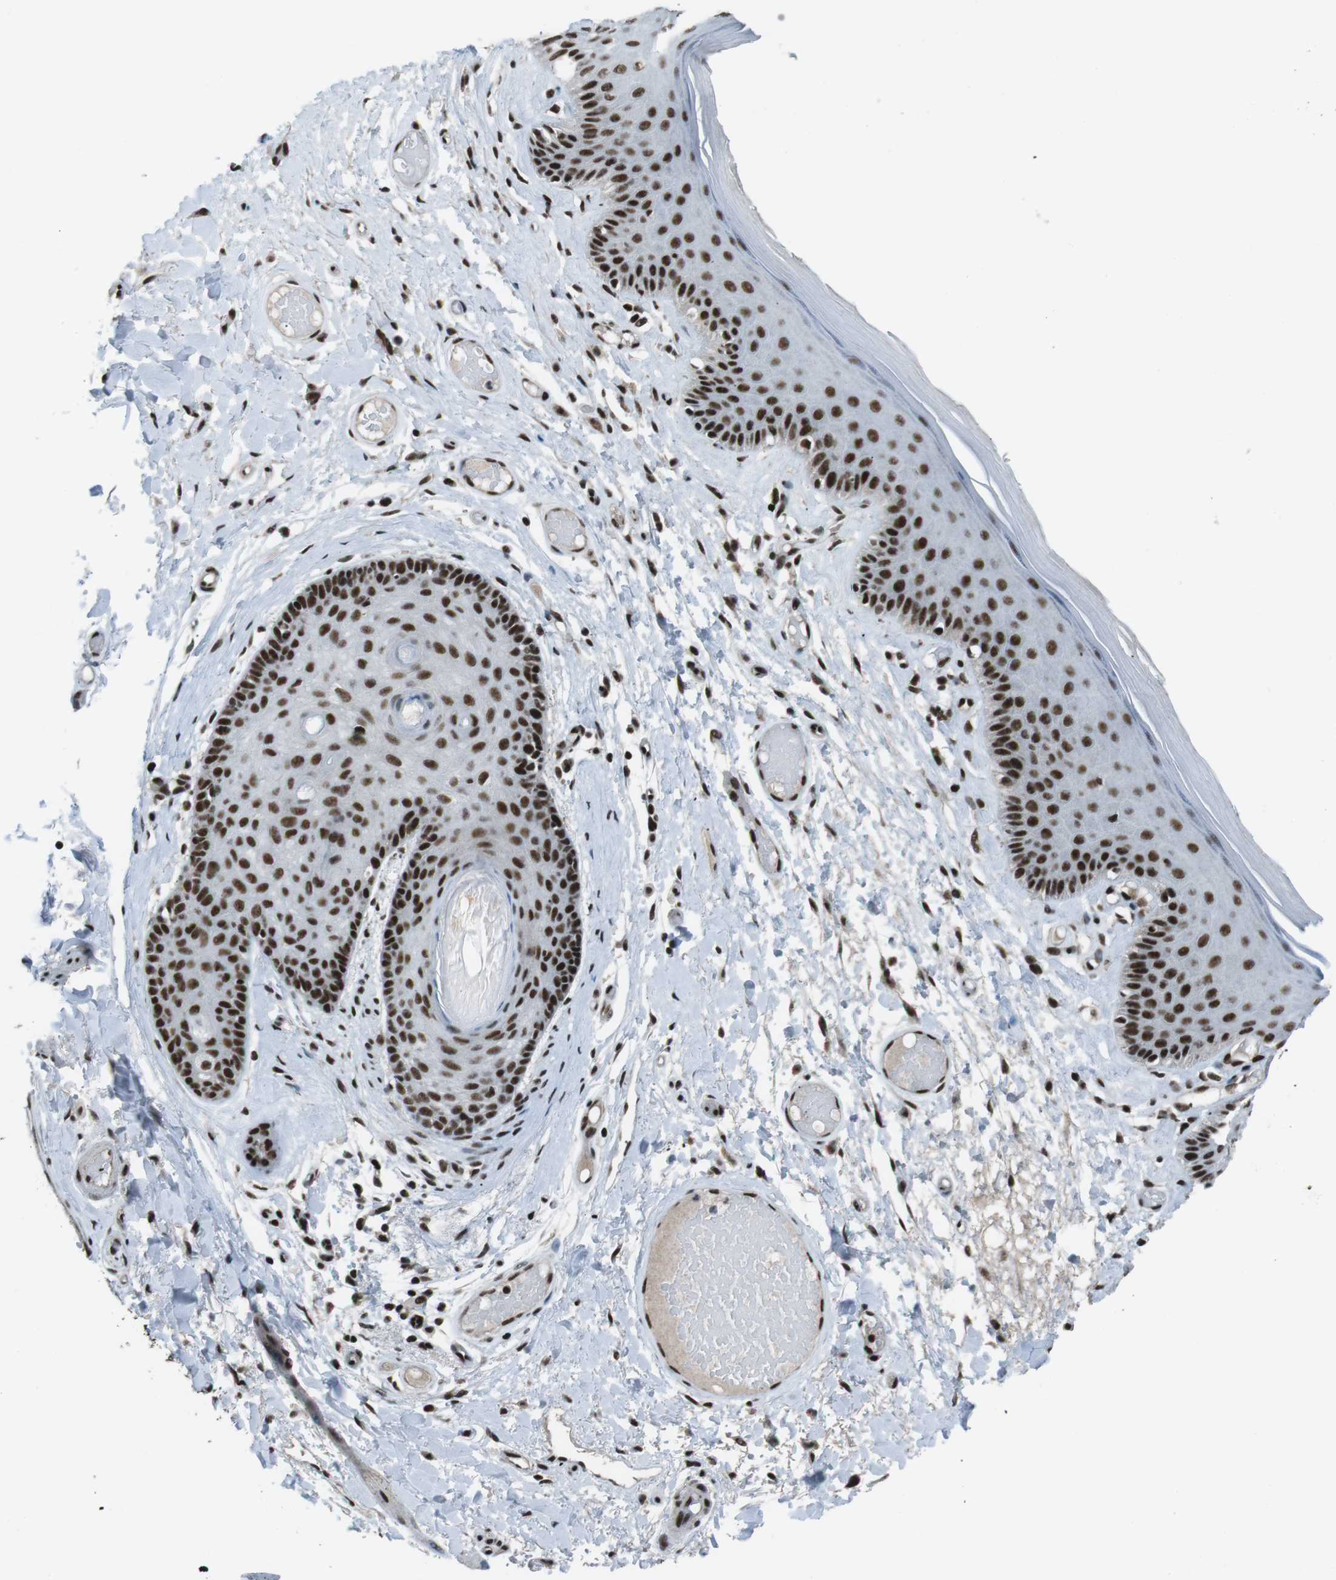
{"staining": {"intensity": "strong", "quantity": ">75%", "location": "nuclear"}, "tissue": "skin", "cell_type": "Epidermal cells", "image_type": "normal", "snomed": [{"axis": "morphology", "description": "Normal tissue, NOS"}, {"axis": "topography", "description": "Vulva"}], "caption": "The image demonstrates a brown stain indicating the presence of a protein in the nuclear of epidermal cells in skin. (Stains: DAB in brown, nuclei in blue, Microscopy: brightfield microscopy at high magnification).", "gene": "TAF1", "patient": {"sex": "female", "age": 73}}